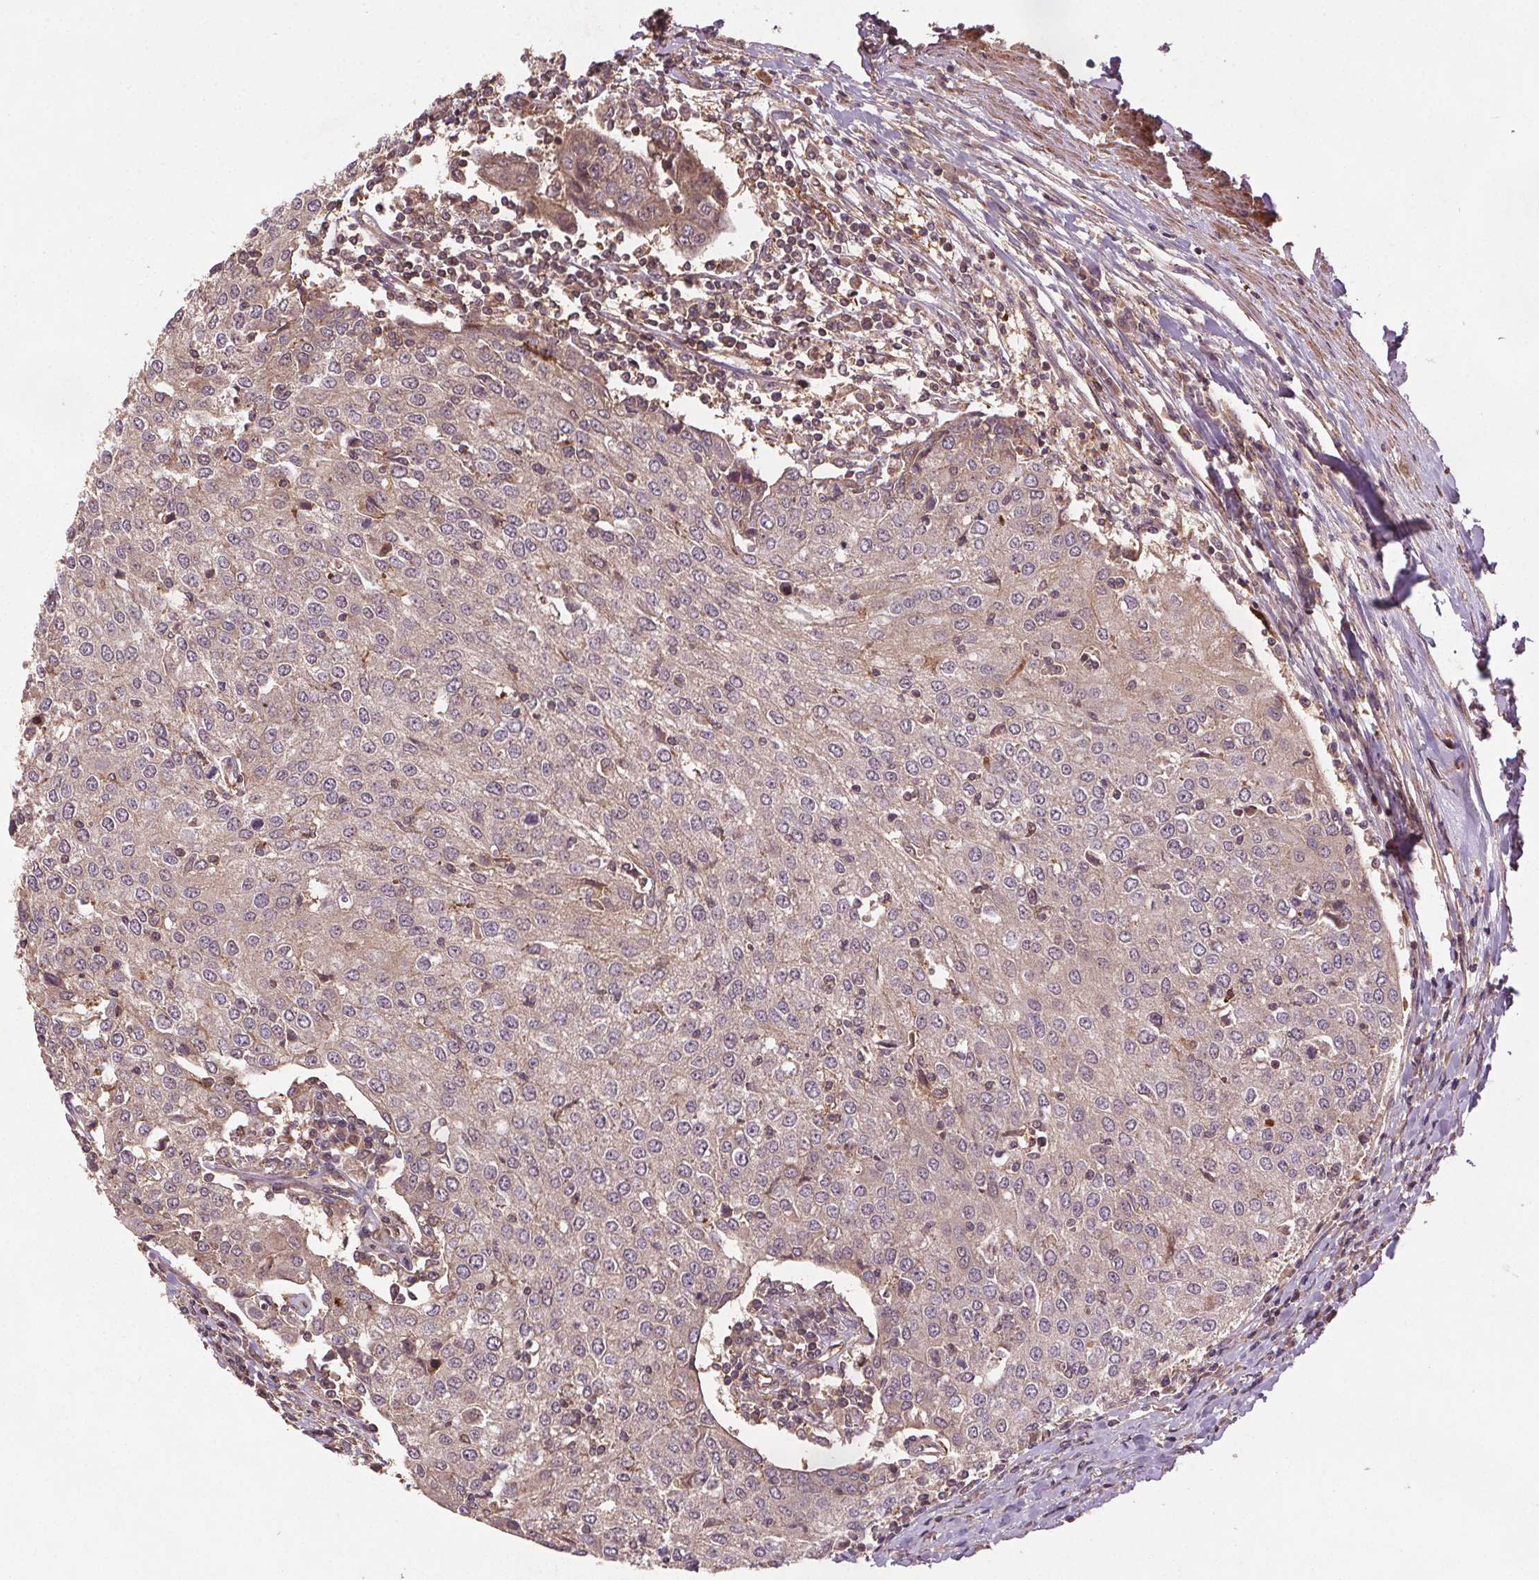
{"staining": {"intensity": "negative", "quantity": "none", "location": "none"}, "tissue": "urothelial cancer", "cell_type": "Tumor cells", "image_type": "cancer", "snomed": [{"axis": "morphology", "description": "Urothelial carcinoma, High grade"}, {"axis": "topography", "description": "Urinary bladder"}], "caption": "A histopathology image of human urothelial cancer is negative for staining in tumor cells.", "gene": "SEC14L2", "patient": {"sex": "female", "age": 85}}